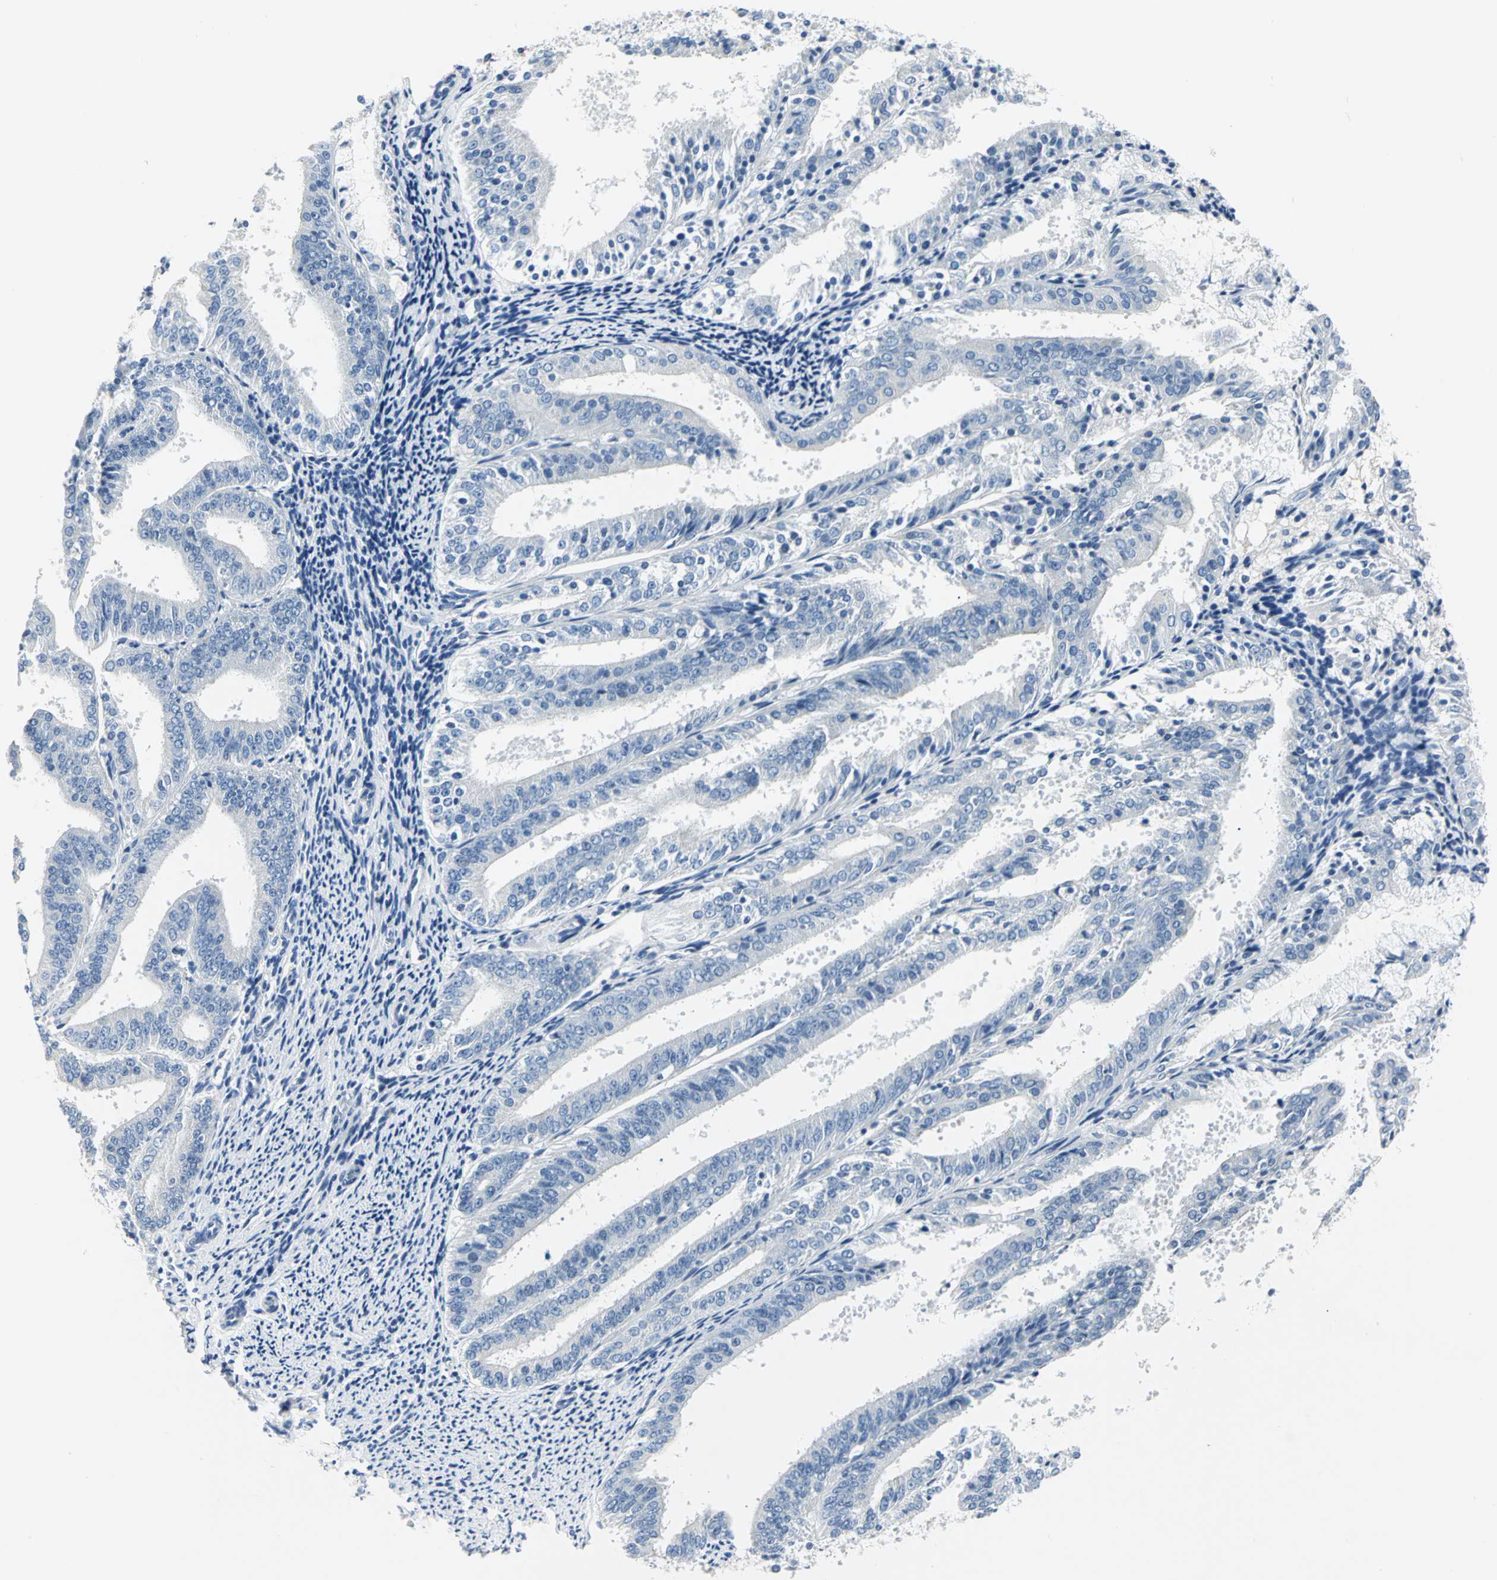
{"staining": {"intensity": "negative", "quantity": "none", "location": "none"}, "tissue": "endometrial cancer", "cell_type": "Tumor cells", "image_type": "cancer", "snomed": [{"axis": "morphology", "description": "Adenocarcinoma, NOS"}, {"axis": "topography", "description": "Endometrium"}], "caption": "Immunohistochemistry (IHC) of adenocarcinoma (endometrial) displays no expression in tumor cells. (DAB IHC with hematoxylin counter stain).", "gene": "RIPOR1", "patient": {"sex": "female", "age": 63}}